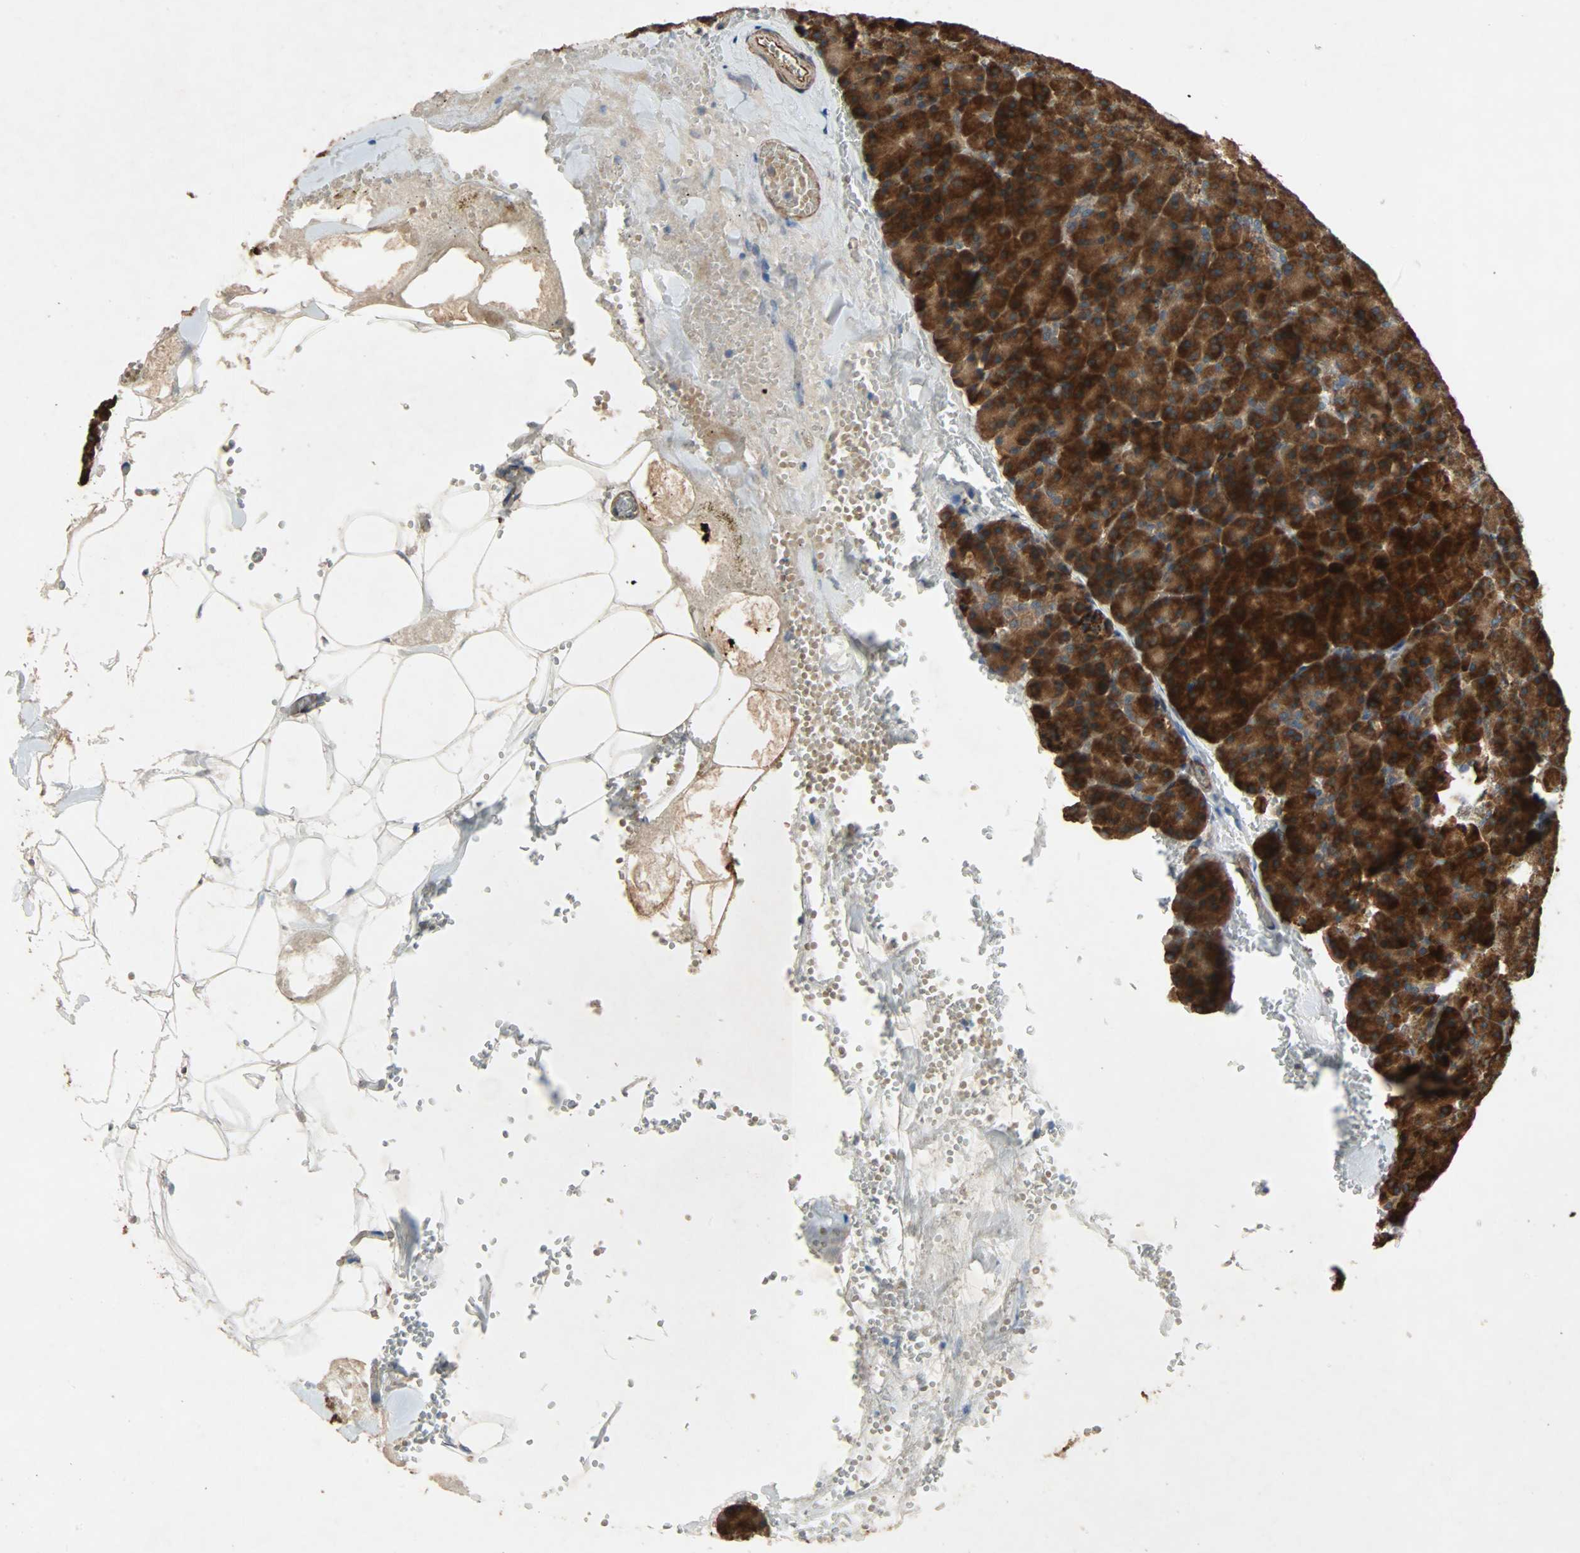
{"staining": {"intensity": "strong", "quantity": ">75%", "location": "cytoplasmic/membranous"}, "tissue": "pancreas", "cell_type": "Exocrine glandular cells", "image_type": "normal", "snomed": [{"axis": "morphology", "description": "Normal tissue, NOS"}, {"axis": "topography", "description": "Pancreas"}], "caption": "An IHC image of normal tissue is shown. Protein staining in brown labels strong cytoplasmic/membranous positivity in pancreas within exocrine glandular cells.", "gene": "XYLT1", "patient": {"sex": "female", "age": 35}}